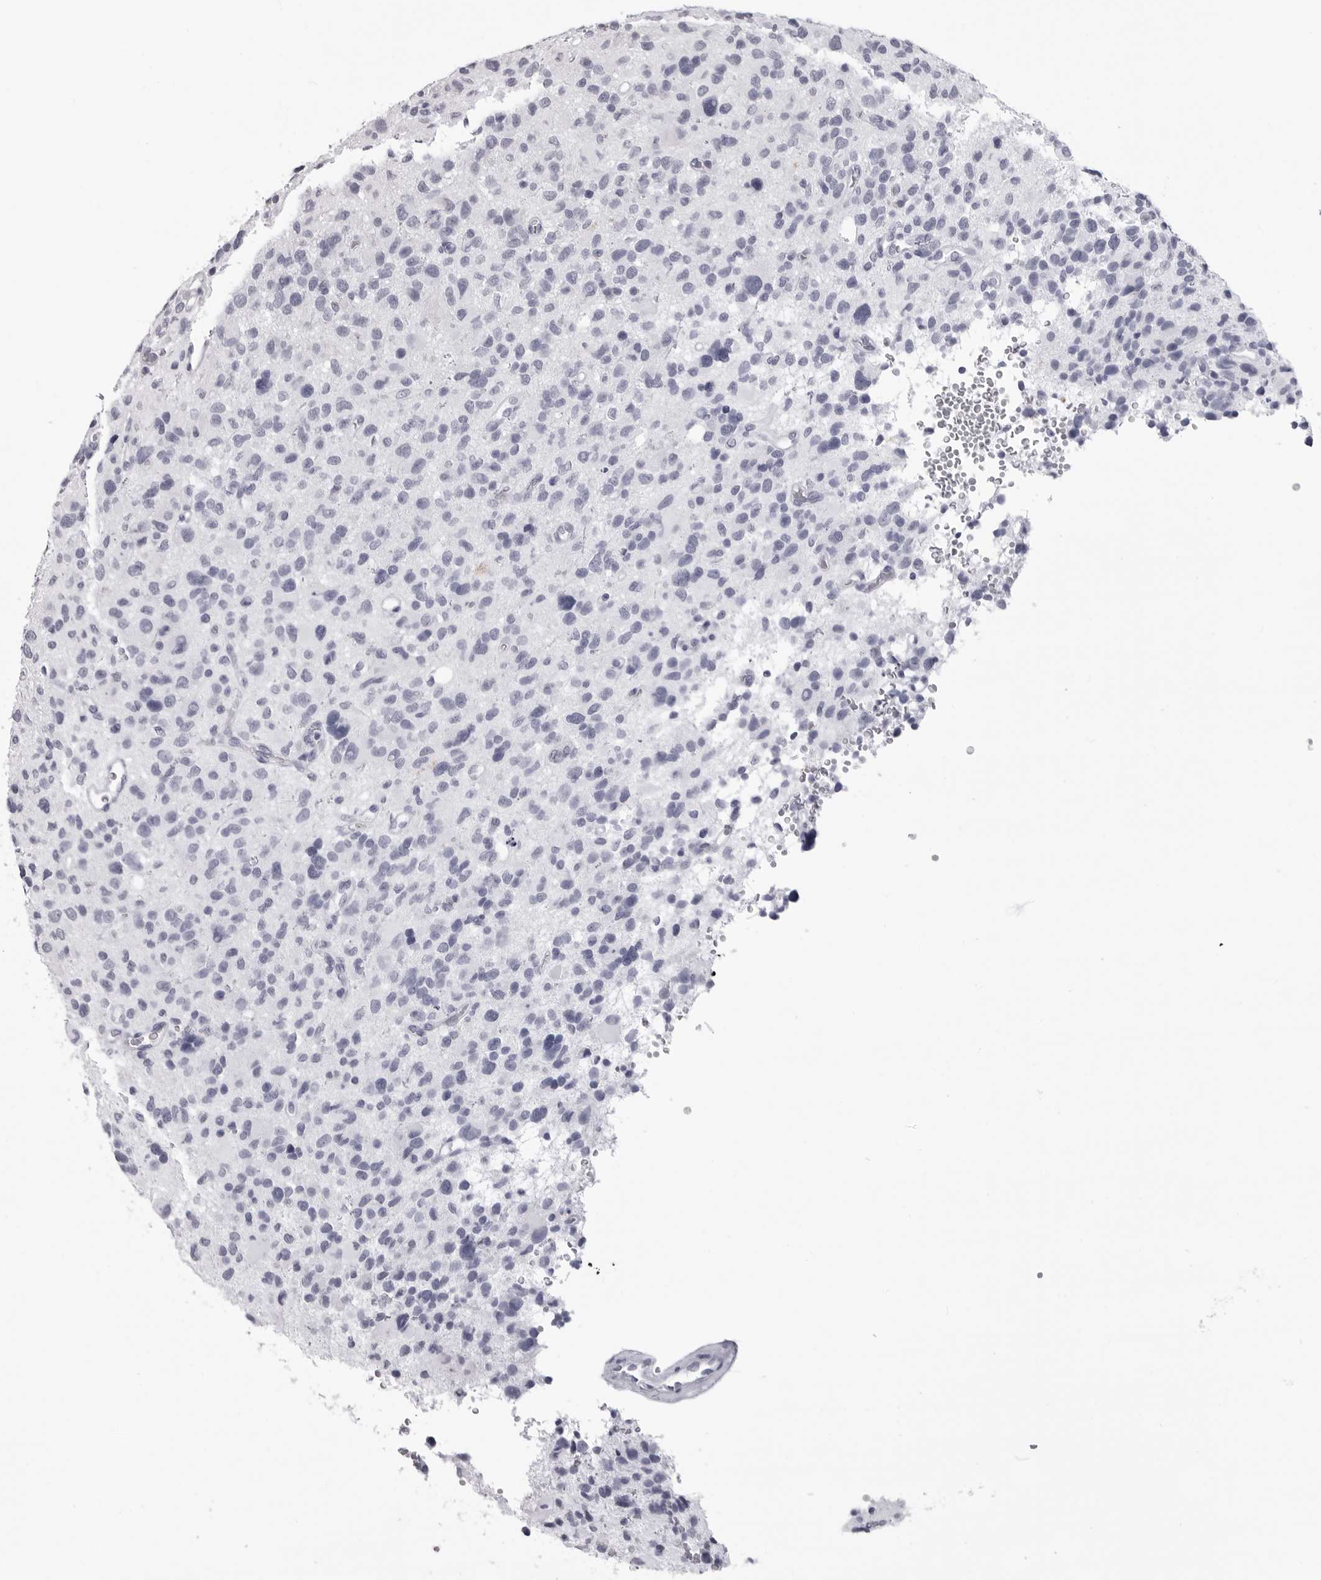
{"staining": {"intensity": "negative", "quantity": "none", "location": "none"}, "tissue": "glioma", "cell_type": "Tumor cells", "image_type": "cancer", "snomed": [{"axis": "morphology", "description": "Glioma, malignant, High grade"}, {"axis": "topography", "description": "Brain"}], "caption": "Immunohistochemical staining of human high-grade glioma (malignant) reveals no significant staining in tumor cells.", "gene": "LGALS4", "patient": {"sex": "male", "age": 48}}